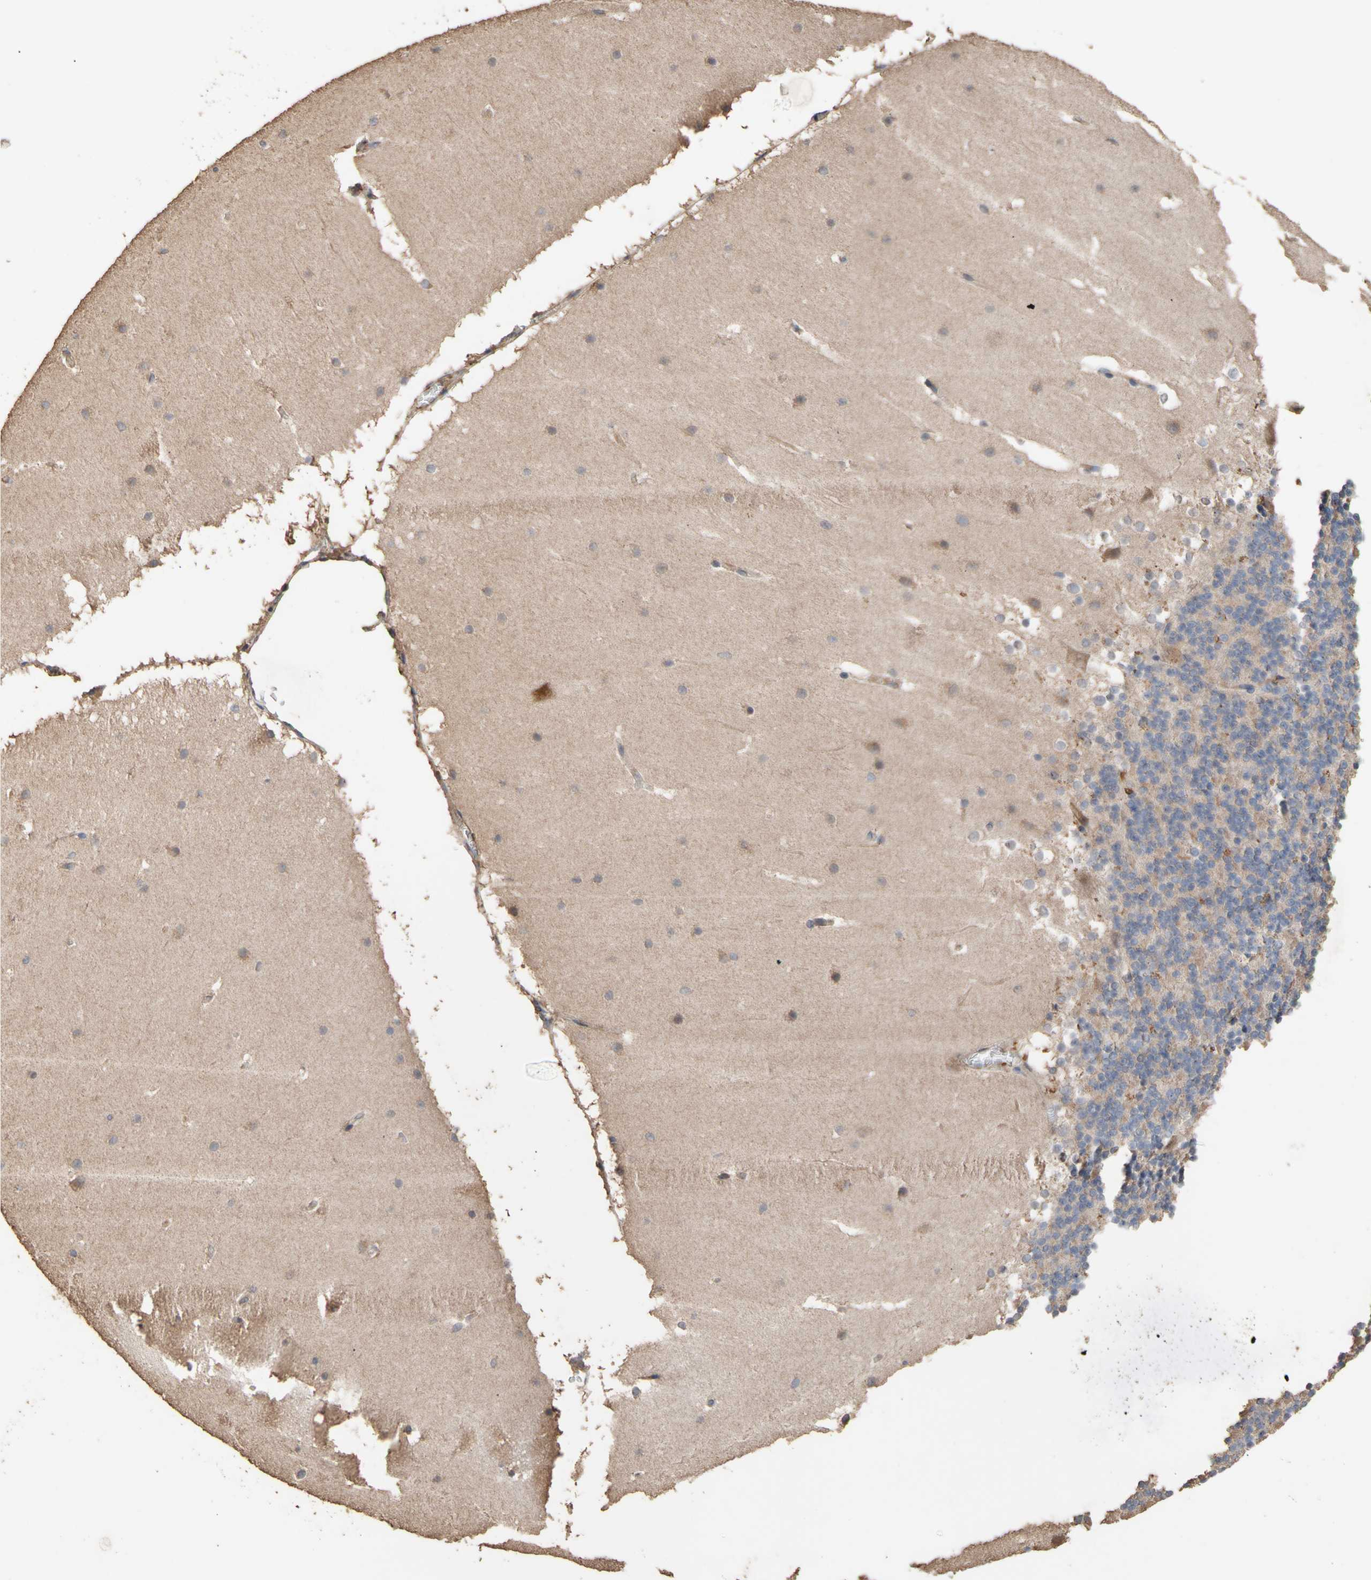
{"staining": {"intensity": "weak", "quantity": "25%-75%", "location": "cytoplasmic/membranous"}, "tissue": "cerebellum", "cell_type": "Cells in granular layer", "image_type": "normal", "snomed": [{"axis": "morphology", "description": "Normal tissue, NOS"}, {"axis": "topography", "description": "Cerebellum"}], "caption": "Immunohistochemical staining of benign cerebellum reveals low levels of weak cytoplasmic/membranous expression in about 25%-75% of cells in granular layer.", "gene": "EIF2S3", "patient": {"sex": "female", "age": 19}}